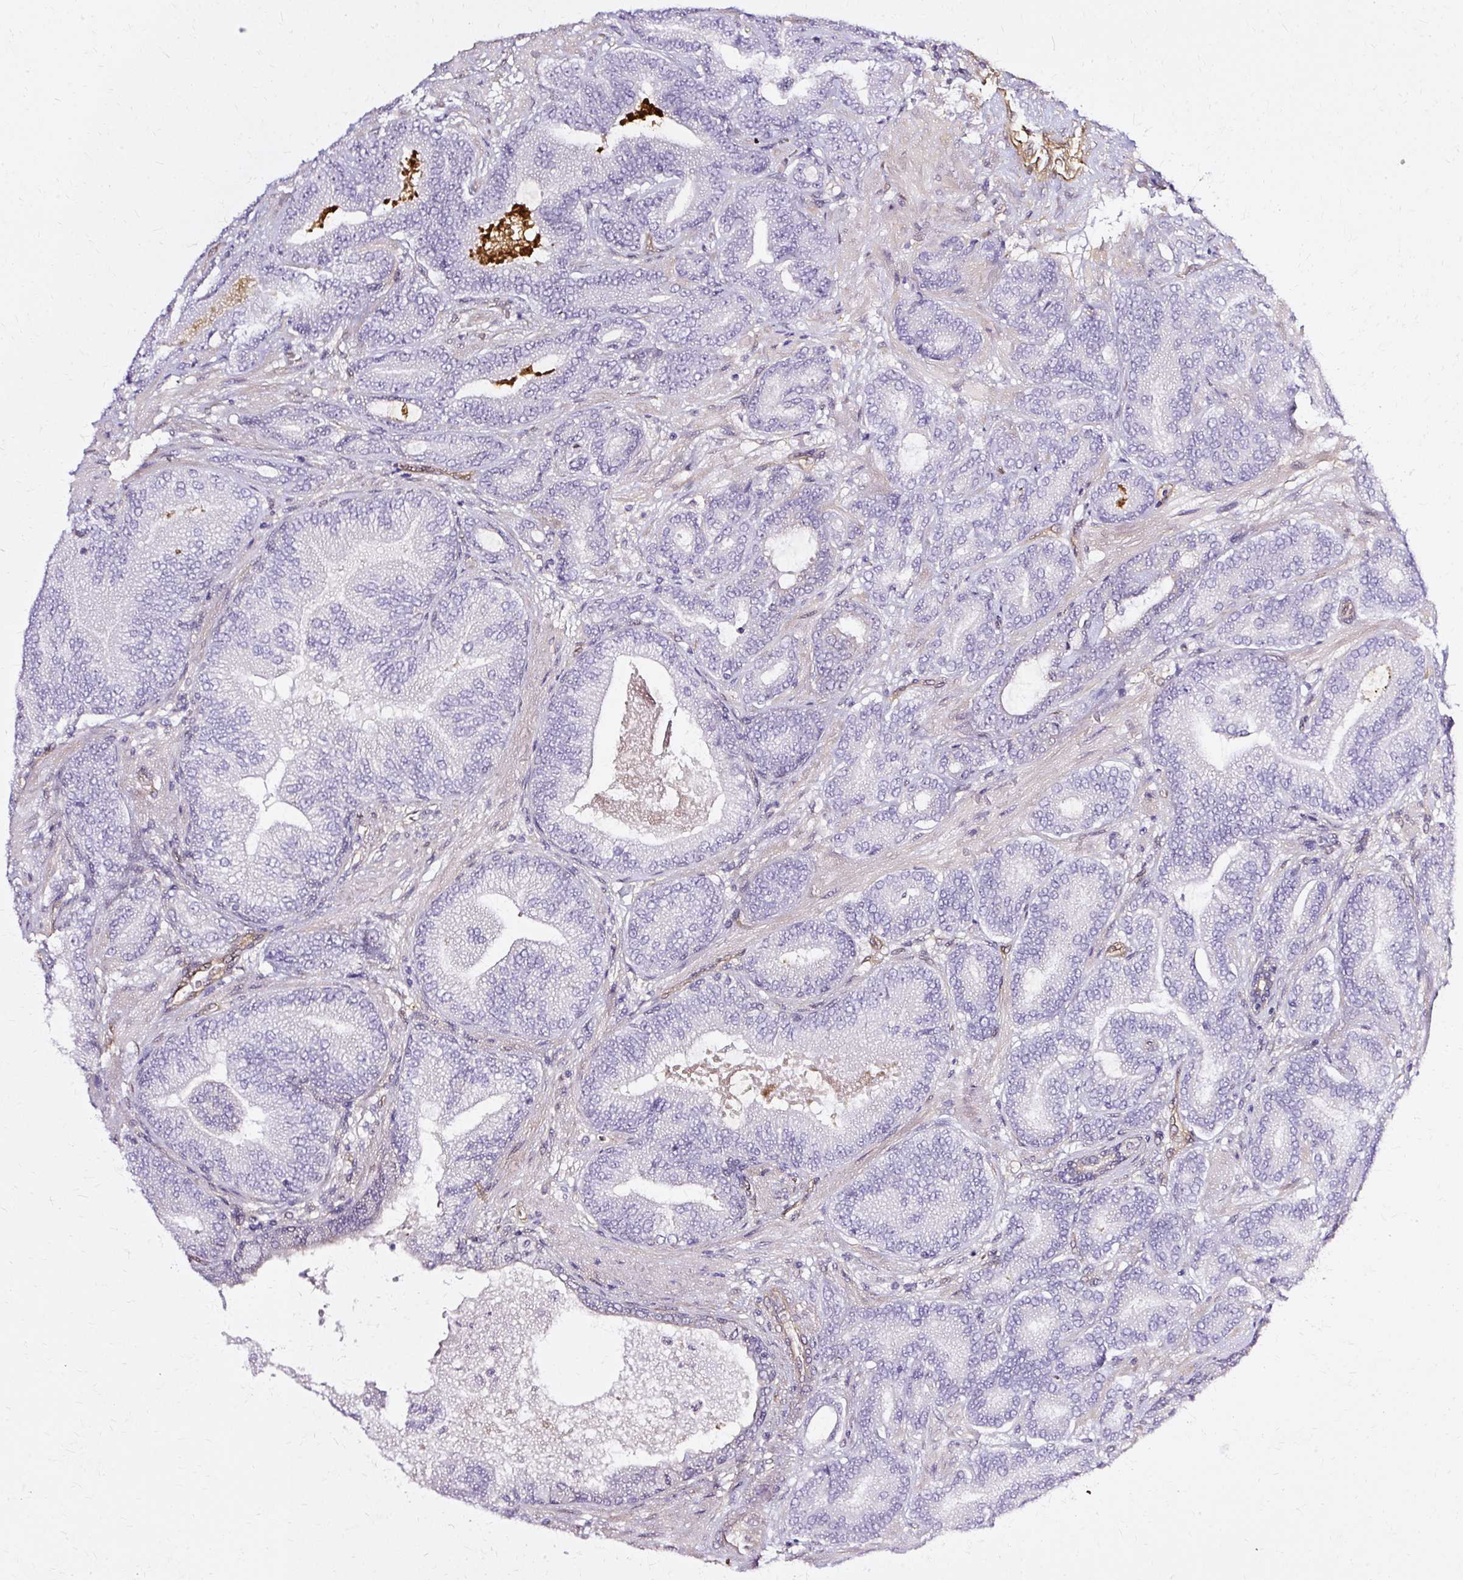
{"staining": {"intensity": "negative", "quantity": "none", "location": "none"}, "tissue": "prostate cancer", "cell_type": "Tumor cells", "image_type": "cancer", "snomed": [{"axis": "morphology", "description": "Adenocarcinoma, Low grade"}, {"axis": "topography", "description": "Prostate and seminal vesicle, NOS"}], "caption": "Micrograph shows no significant protein expression in tumor cells of adenocarcinoma (low-grade) (prostate).", "gene": "CNN3", "patient": {"sex": "male", "age": 61}}